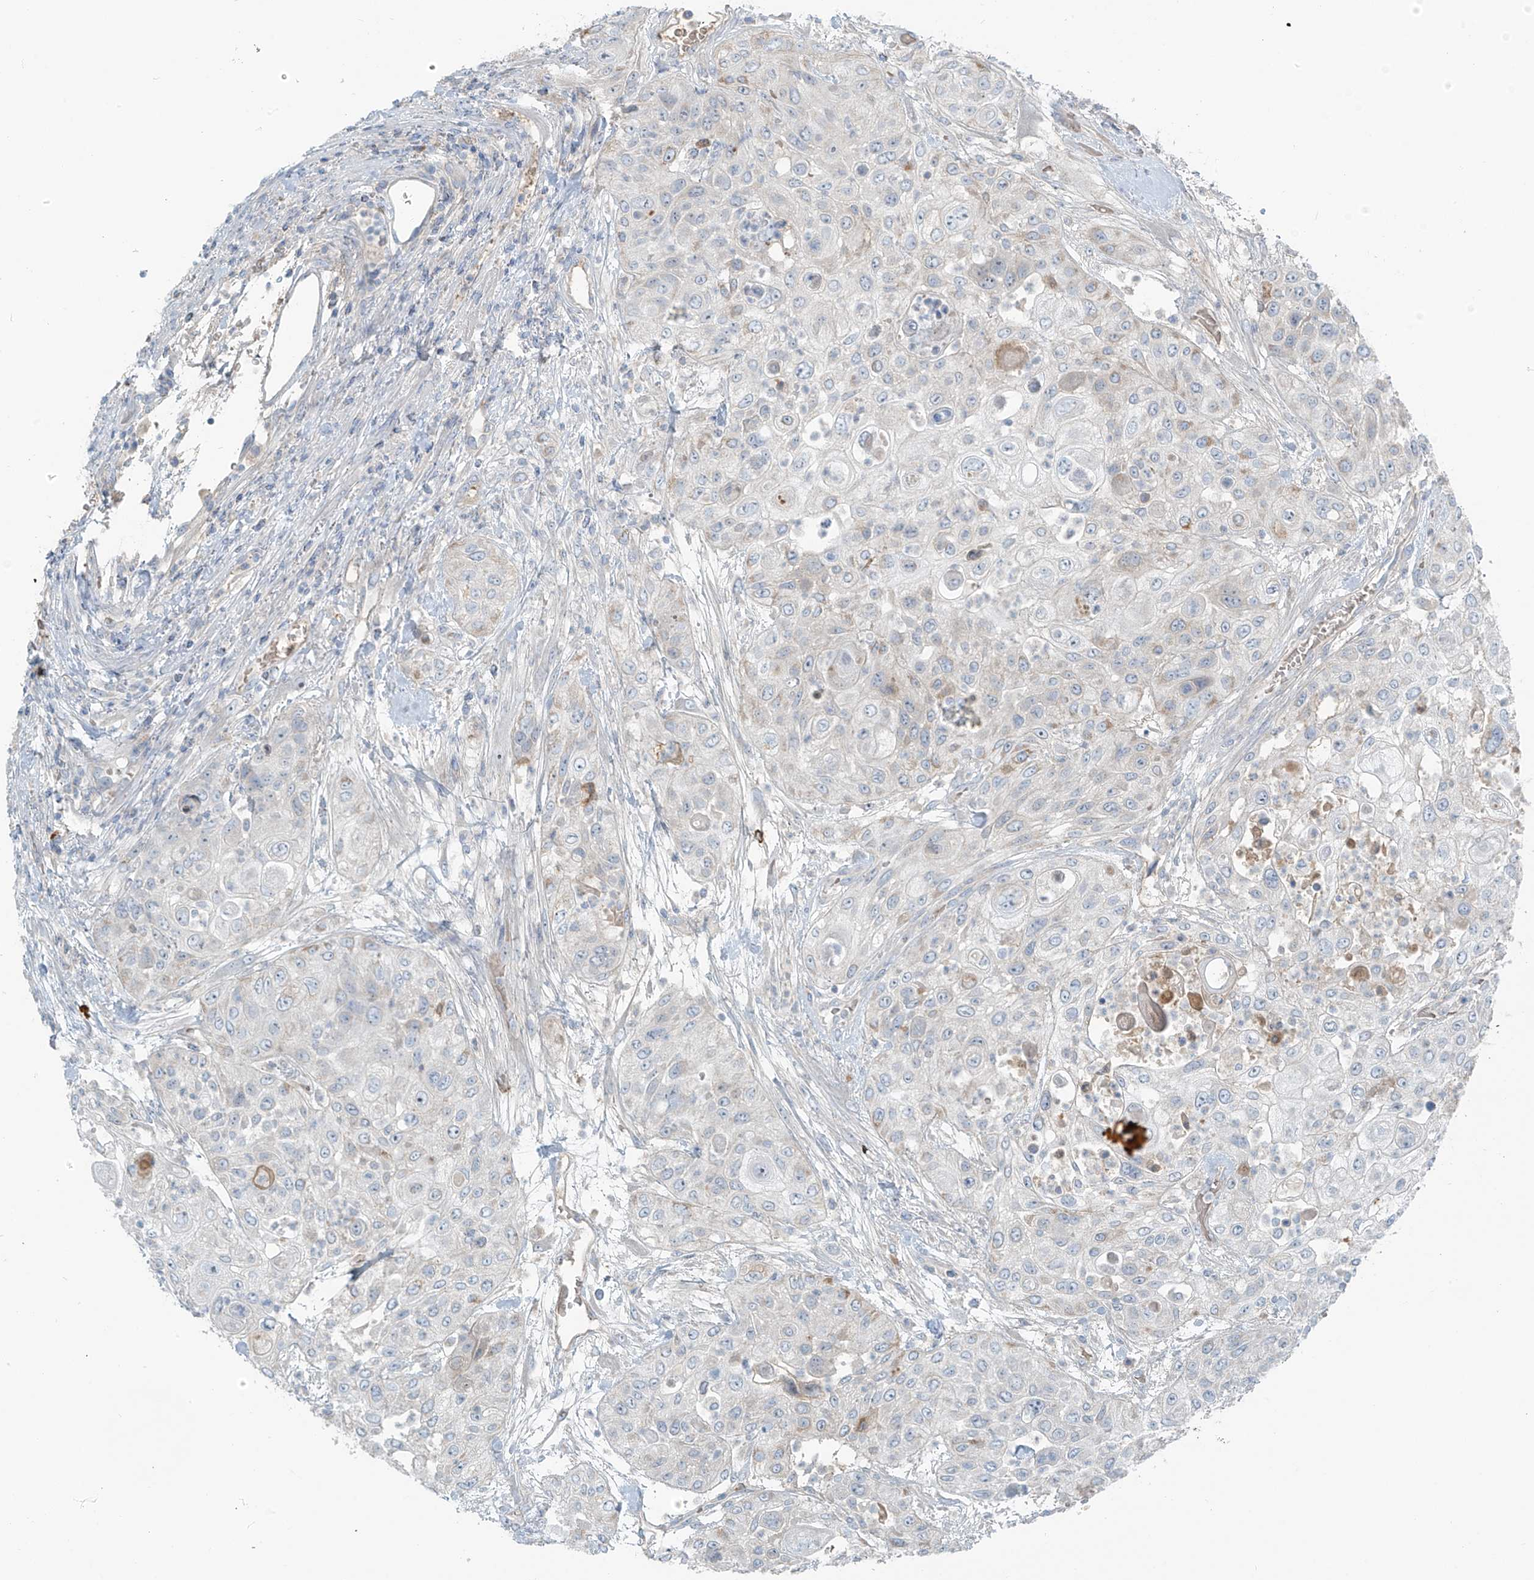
{"staining": {"intensity": "negative", "quantity": "none", "location": "none"}, "tissue": "urothelial cancer", "cell_type": "Tumor cells", "image_type": "cancer", "snomed": [{"axis": "morphology", "description": "Urothelial carcinoma, High grade"}, {"axis": "topography", "description": "Urinary bladder"}], "caption": "An immunohistochemistry histopathology image of high-grade urothelial carcinoma is shown. There is no staining in tumor cells of high-grade urothelial carcinoma. (DAB (3,3'-diaminobenzidine) immunohistochemistry, high magnification).", "gene": "FAM131C", "patient": {"sex": "female", "age": 79}}